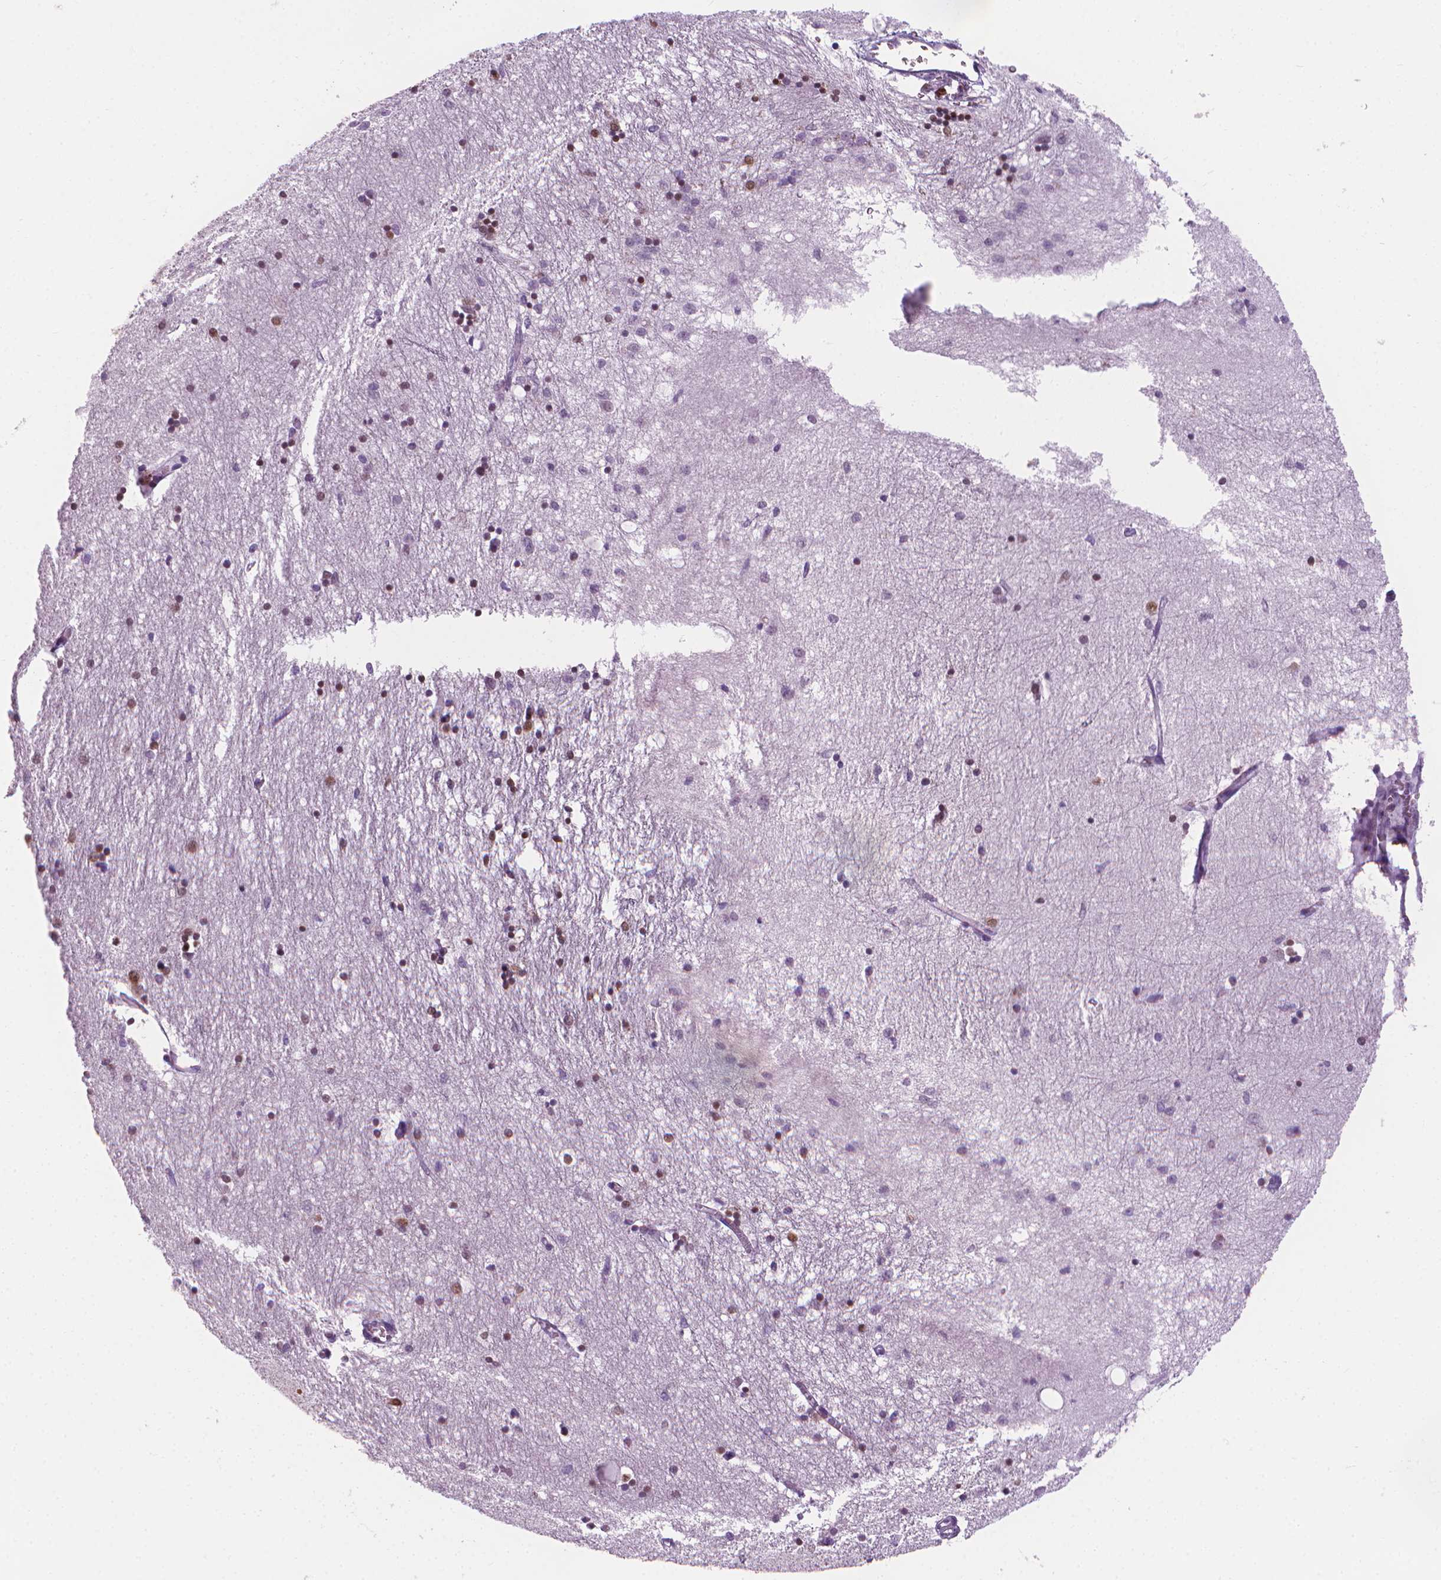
{"staining": {"intensity": "moderate", "quantity": "25%-75%", "location": "nuclear"}, "tissue": "hippocampus", "cell_type": "Glial cells", "image_type": "normal", "snomed": [{"axis": "morphology", "description": "Normal tissue, NOS"}, {"axis": "topography", "description": "Lateral ventricle wall"}, {"axis": "topography", "description": "Hippocampus"}], "caption": "A brown stain highlights moderate nuclear positivity of a protein in glial cells of unremarkable human hippocampus. (Brightfield microscopy of DAB IHC at high magnification).", "gene": "CDKN1C", "patient": {"sex": "female", "age": 63}}